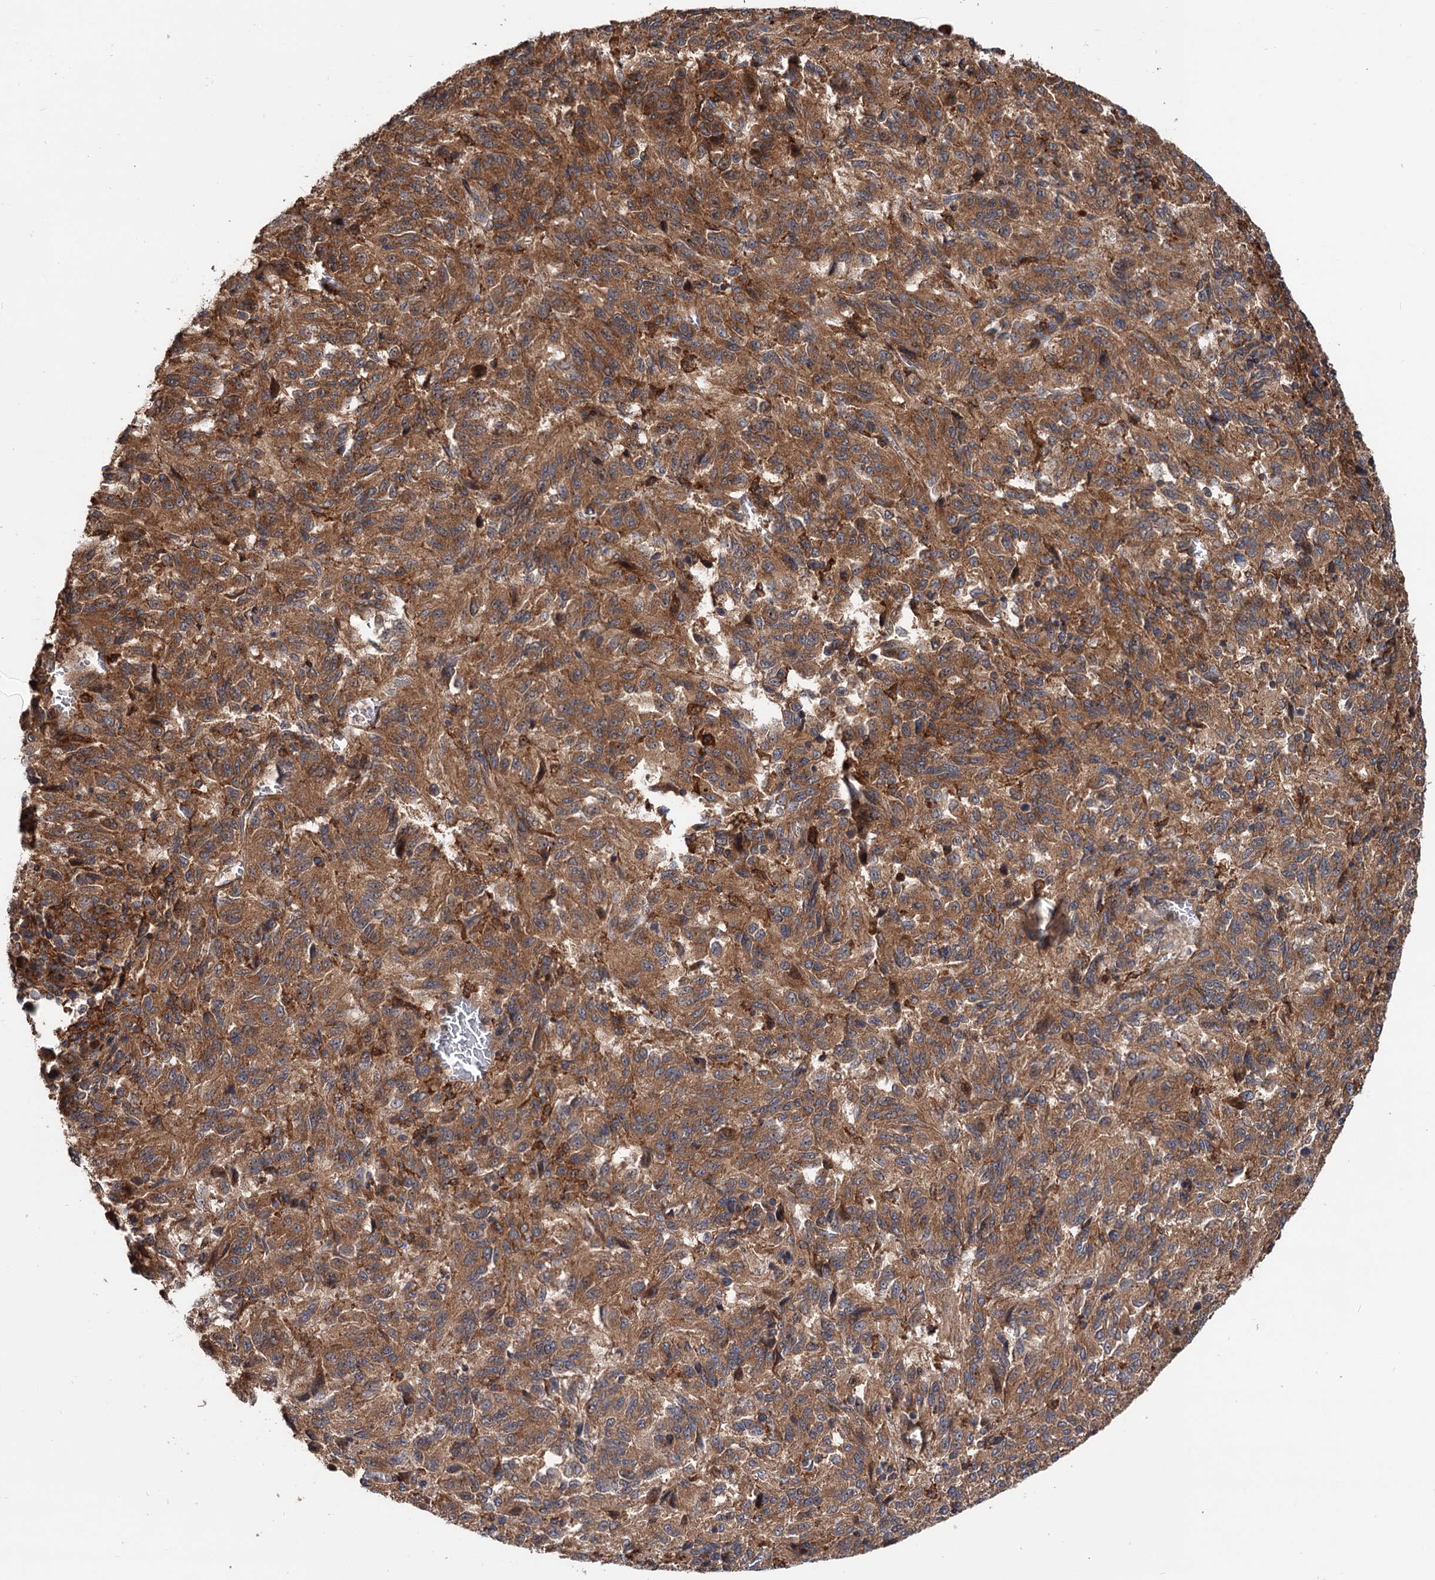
{"staining": {"intensity": "moderate", "quantity": ">75%", "location": "cytoplasmic/membranous"}, "tissue": "melanoma", "cell_type": "Tumor cells", "image_type": "cancer", "snomed": [{"axis": "morphology", "description": "Malignant melanoma, Metastatic site"}, {"axis": "topography", "description": "Lung"}], "caption": "DAB (3,3'-diaminobenzidine) immunohistochemical staining of malignant melanoma (metastatic site) shows moderate cytoplasmic/membranous protein positivity in about >75% of tumor cells. (Stains: DAB in brown, nuclei in blue, Microscopy: brightfield microscopy at high magnification).", "gene": "RNF111", "patient": {"sex": "male", "age": 64}}